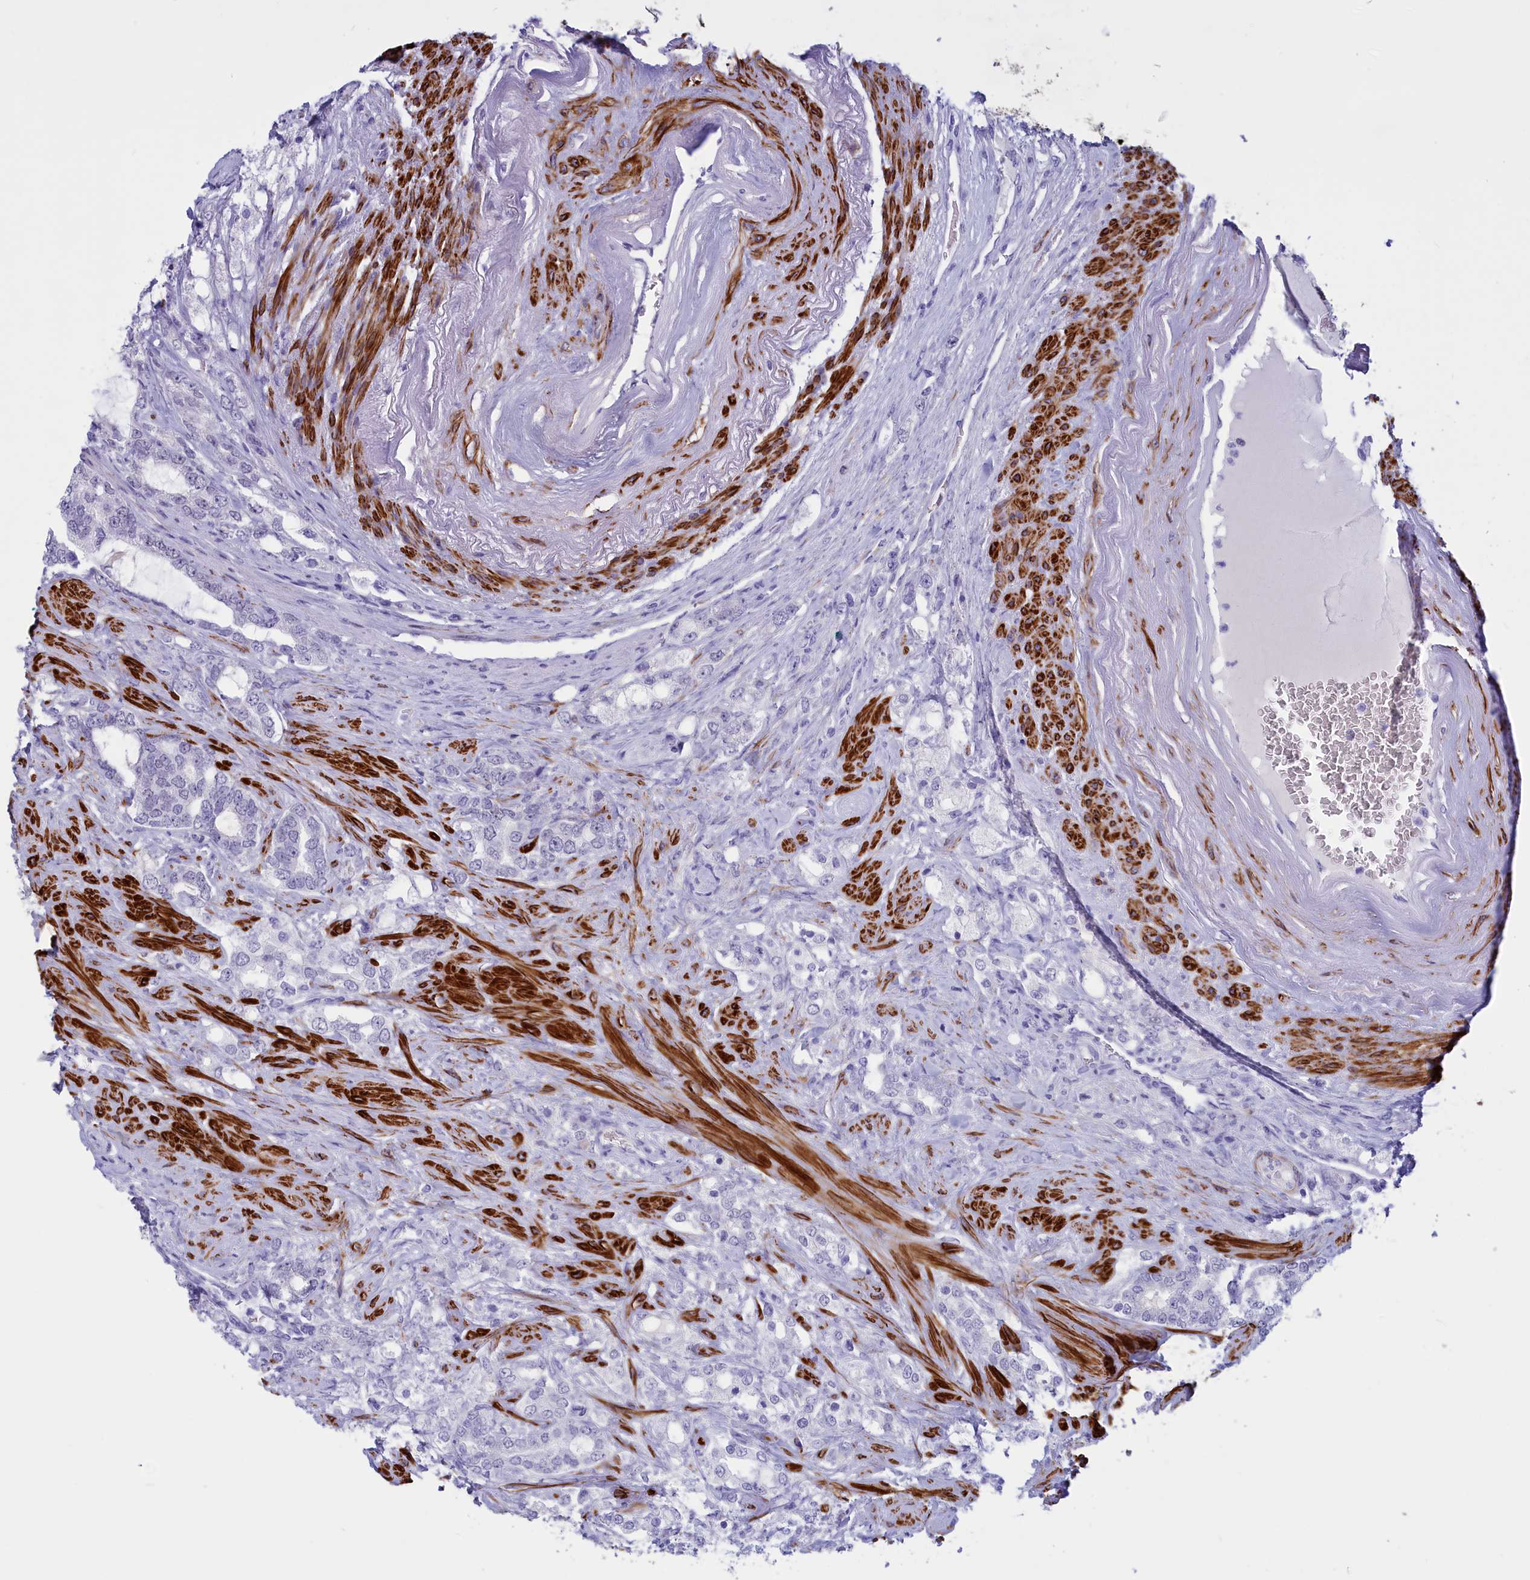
{"staining": {"intensity": "negative", "quantity": "none", "location": "none"}, "tissue": "prostate cancer", "cell_type": "Tumor cells", "image_type": "cancer", "snomed": [{"axis": "morphology", "description": "Adenocarcinoma, High grade"}, {"axis": "topography", "description": "Prostate"}], "caption": "This is a photomicrograph of immunohistochemistry staining of prostate cancer, which shows no expression in tumor cells.", "gene": "GAPDHS", "patient": {"sex": "male", "age": 64}}